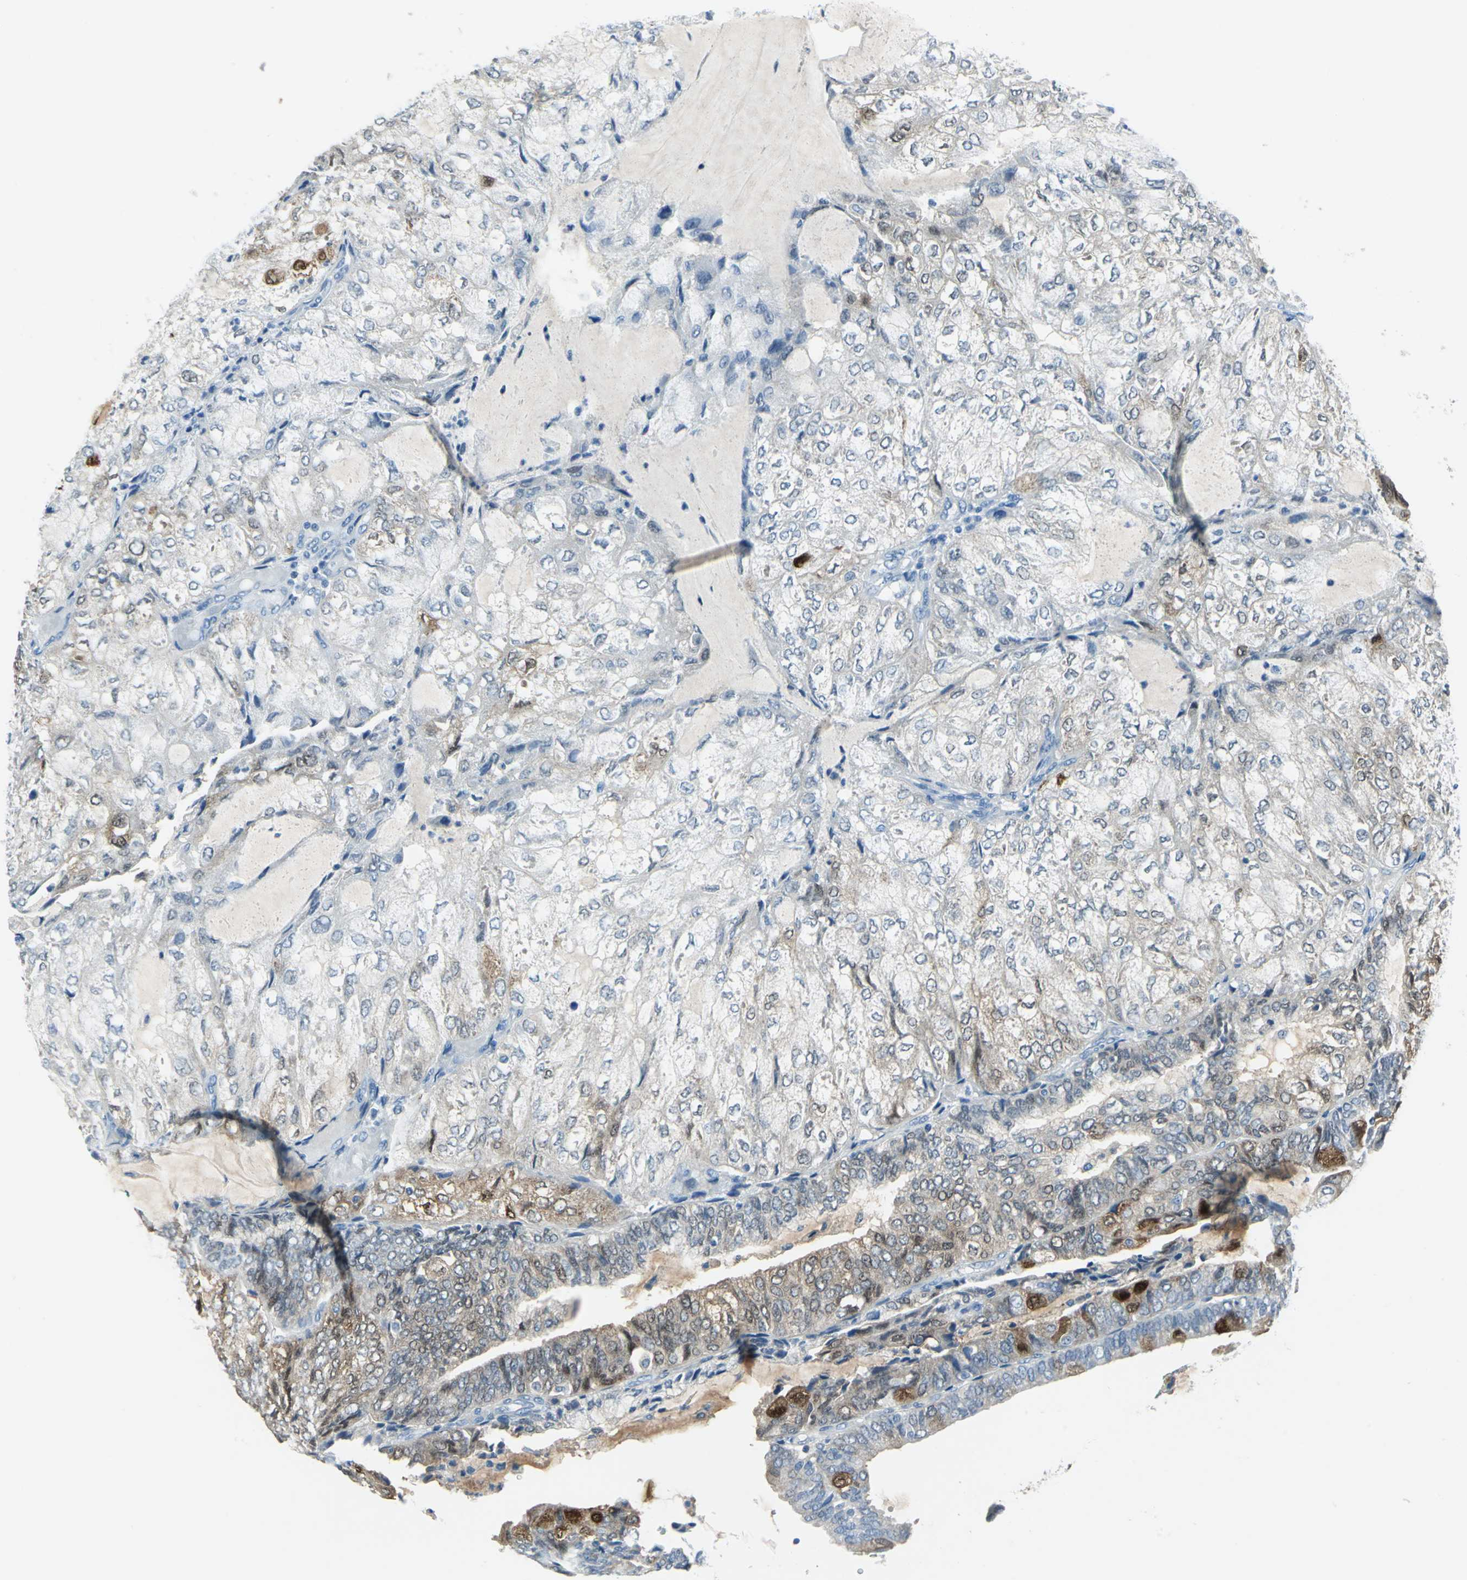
{"staining": {"intensity": "weak", "quantity": "25%-75%", "location": "cytoplasmic/membranous"}, "tissue": "endometrial cancer", "cell_type": "Tumor cells", "image_type": "cancer", "snomed": [{"axis": "morphology", "description": "Adenocarcinoma, NOS"}, {"axis": "topography", "description": "Endometrium"}], "caption": "Endometrial cancer stained with immunohistochemistry shows weak cytoplasmic/membranous positivity in approximately 25%-75% of tumor cells.", "gene": "SFN", "patient": {"sex": "female", "age": 81}}